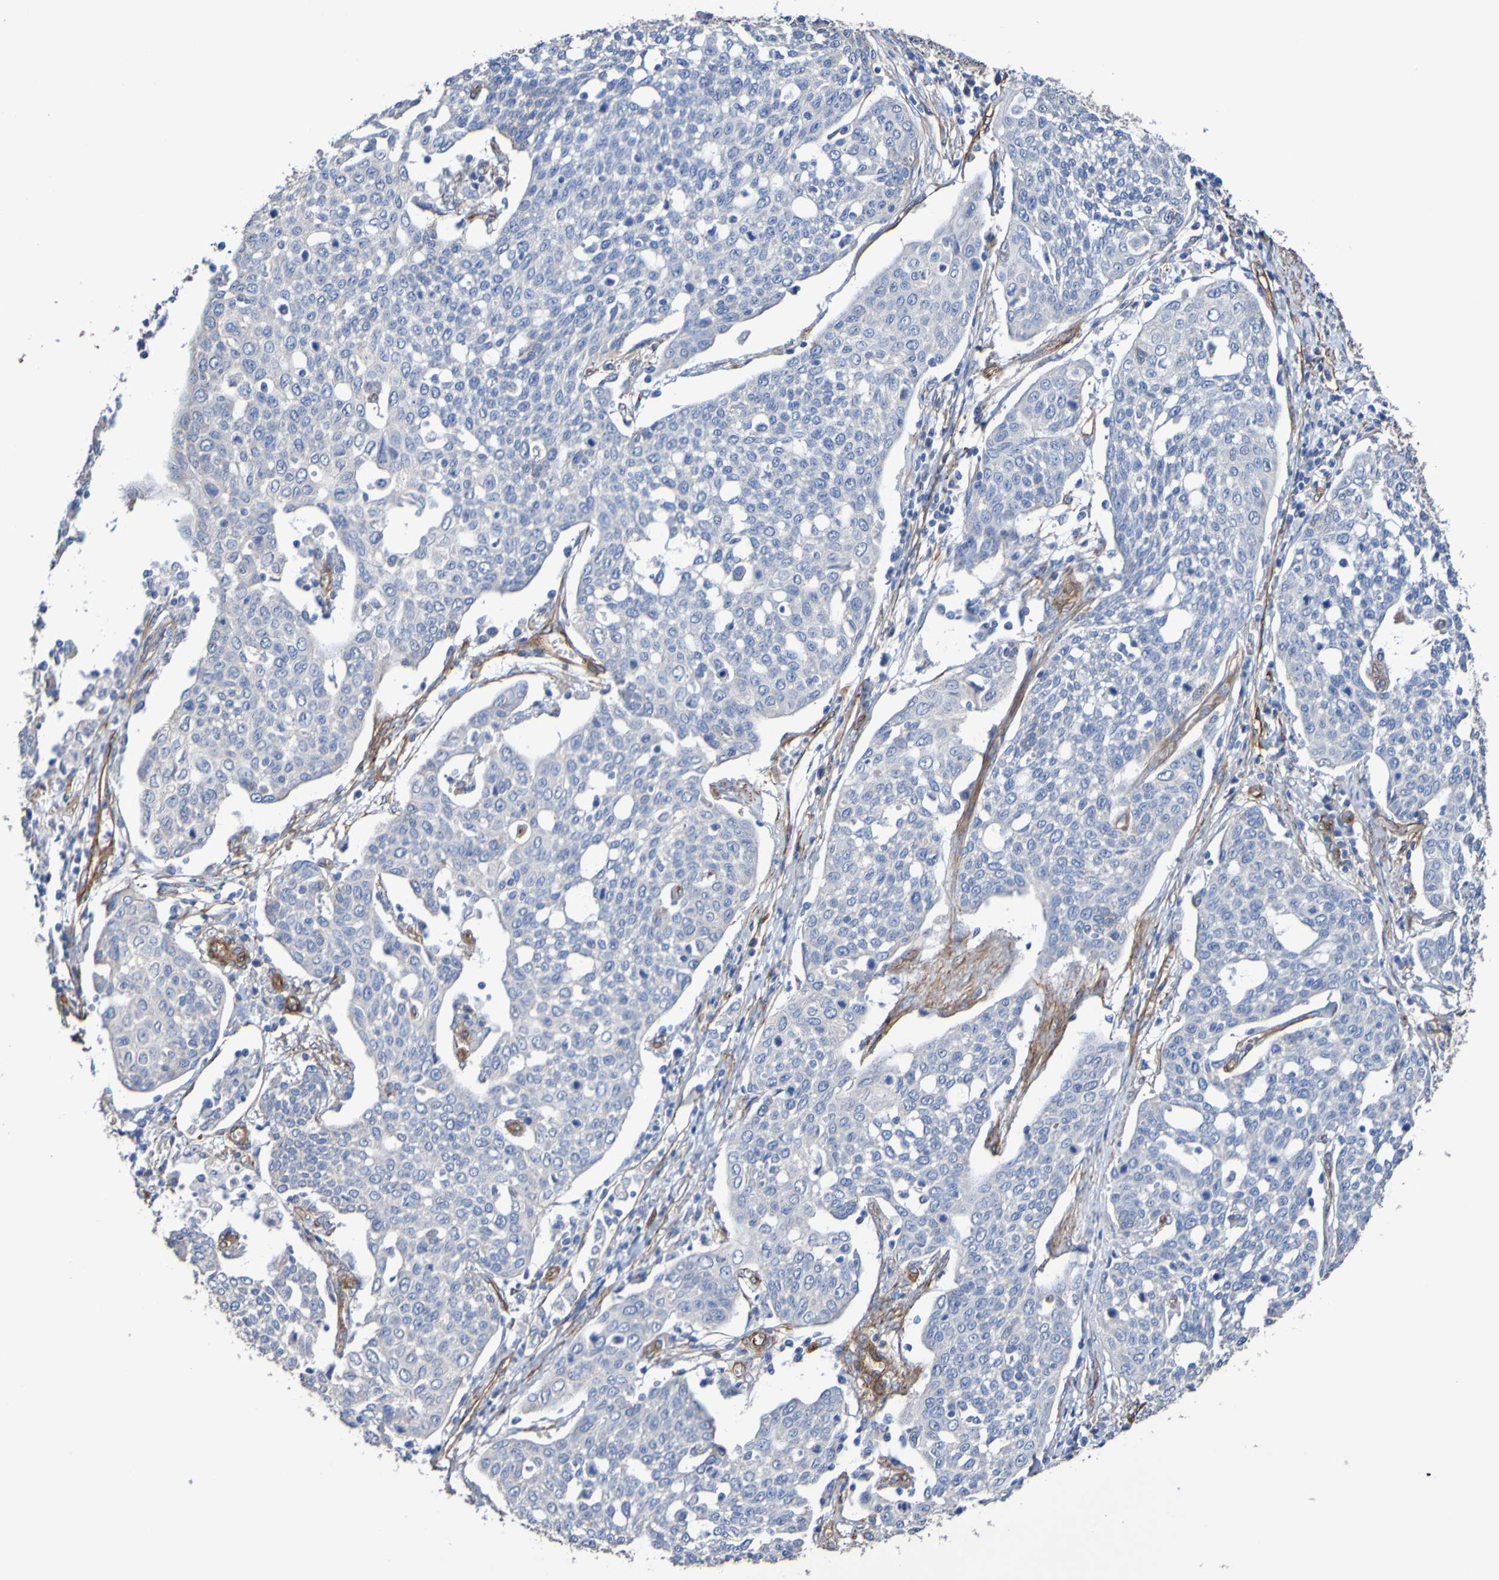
{"staining": {"intensity": "negative", "quantity": "none", "location": "none"}, "tissue": "cervical cancer", "cell_type": "Tumor cells", "image_type": "cancer", "snomed": [{"axis": "morphology", "description": "Squamous cell carcinoma, NOS"}, {"axis": "topography", "description": "Cervix"}], "caption": "A high-resolution micrograph shows immunohistochemistry staining of cervical cancer, which displays no significant expression in tumor cells.", "gene": "ELMOD3", "patient": {"sex": "female", "age": 34}}